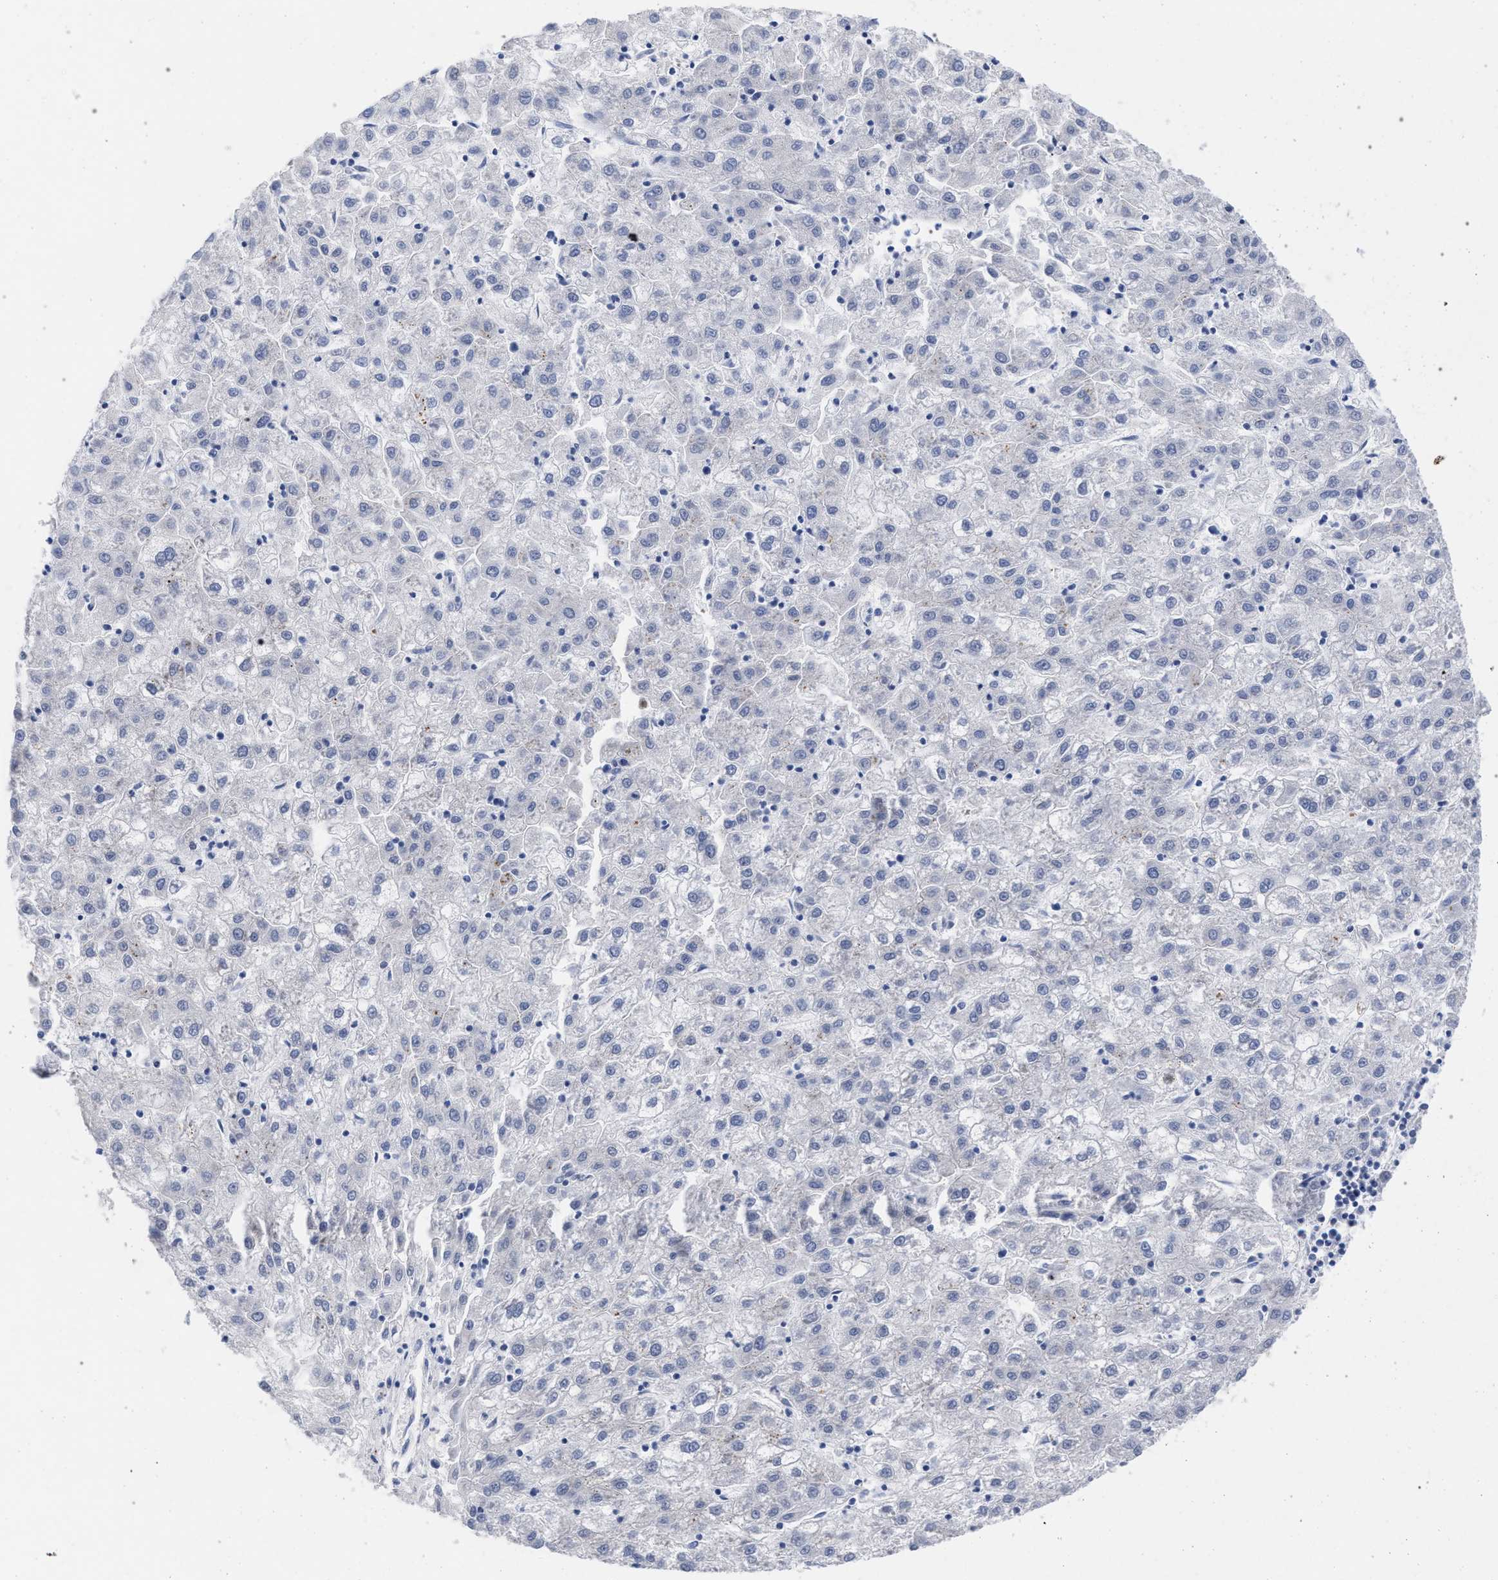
{"staining": {"intensity": "negative", "quantity": "none", "location": "none"}, "tissue": "liver cancer", "cell_type": "Tumor cells", "image_type": "cancer", "snomed": [{"axis": "morphology", "description": "Carcinoma, Hepatocellular, NOS"}, {"axis": "topography", "description": "Liver"}], "caption": "DAB immunohistochemical staining of human liver cancer (hepatocellular carcinoma) reveals no significant expression in tumor cells.", "gene": "FHOD3", "patient": {"sex": "male", "age": 72}}